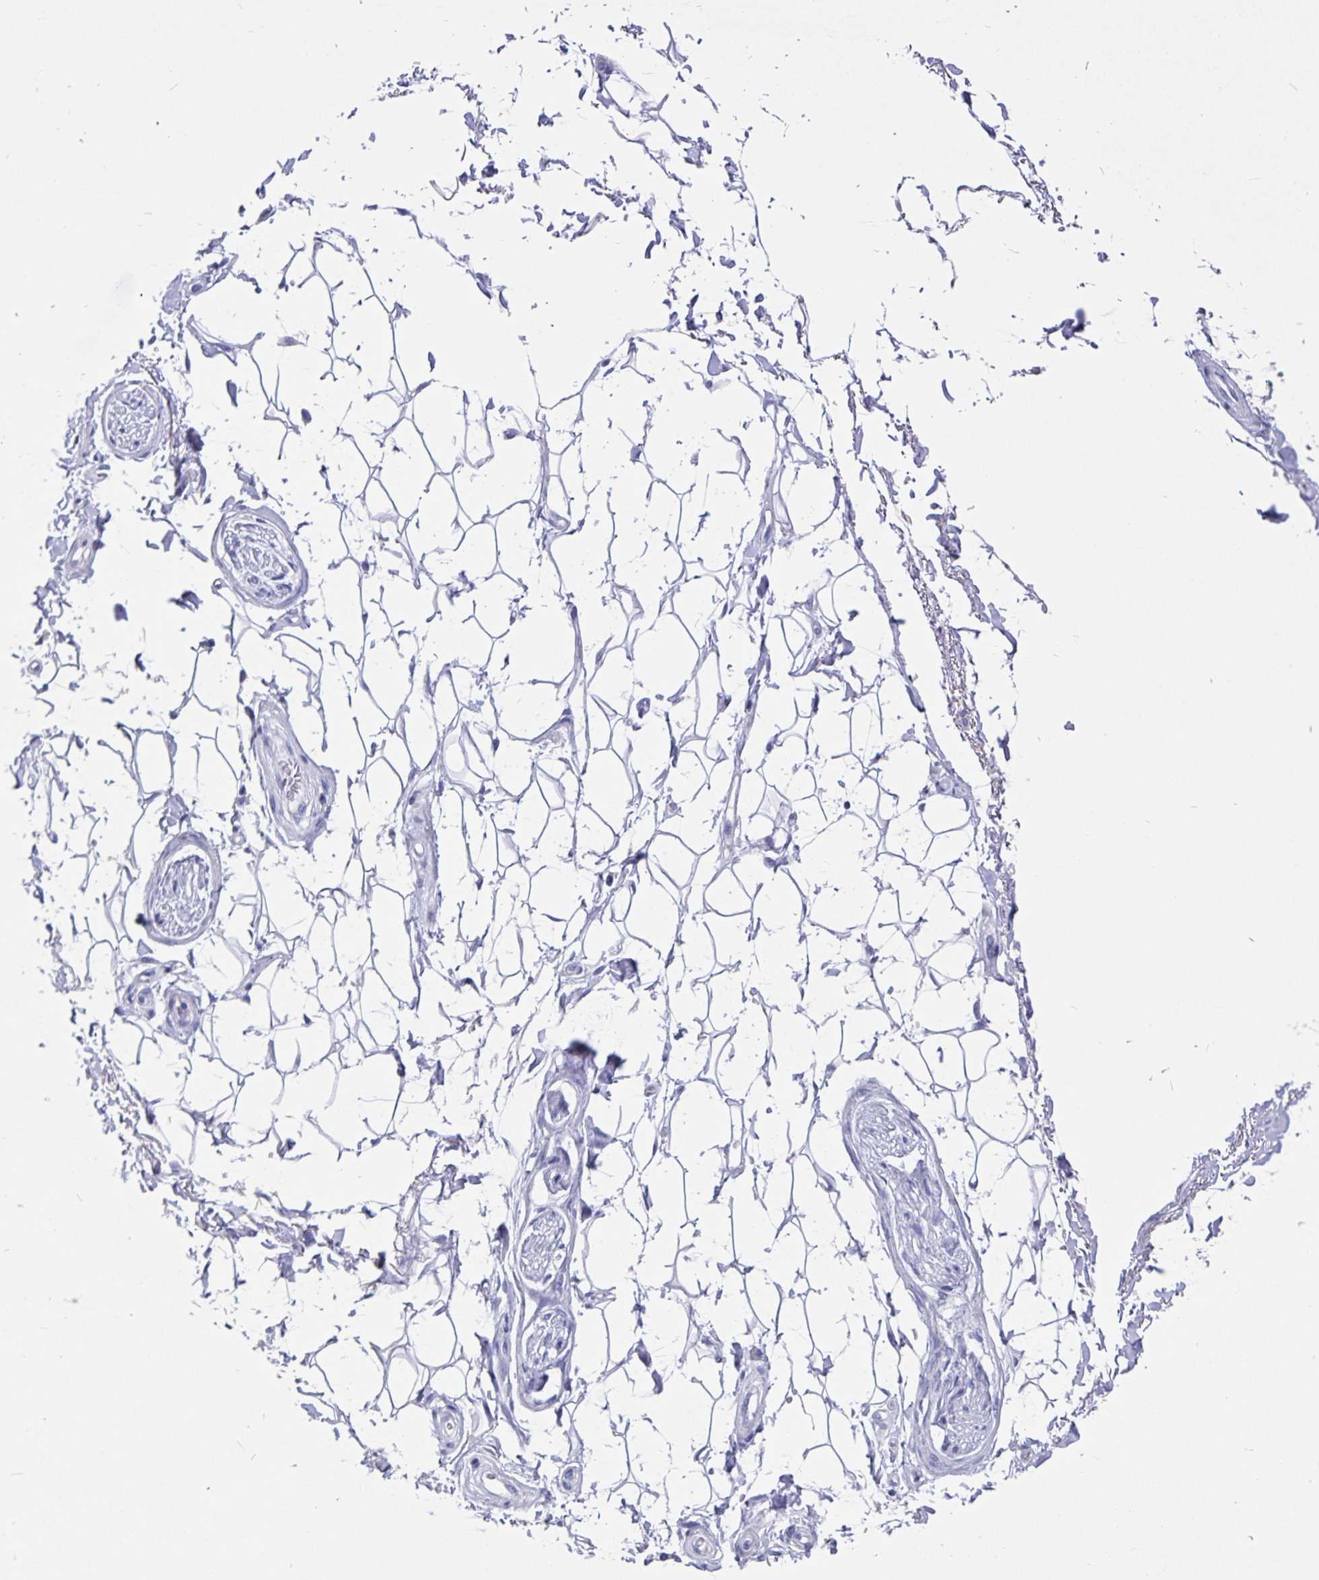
{"staining": {"intensity": "negative", "quantity": "none", "location": "none"}, "tissue": "adipose tissue", "cell_type": "Adipocytes", "image_type": "normal", "snomed": [{"axis": "morphology", "description": "Normal tissue, NOS"}, {"axis": "topography", "description": "Anal"}, {"axis": "topography", "description": "Peripheral nerve tissue"}], "caption": "Adipocytes show no significant positivity in unremarkable adipose tissue.", "gene": "SNTN", "patient": {"sex": "male", "age": 51}}